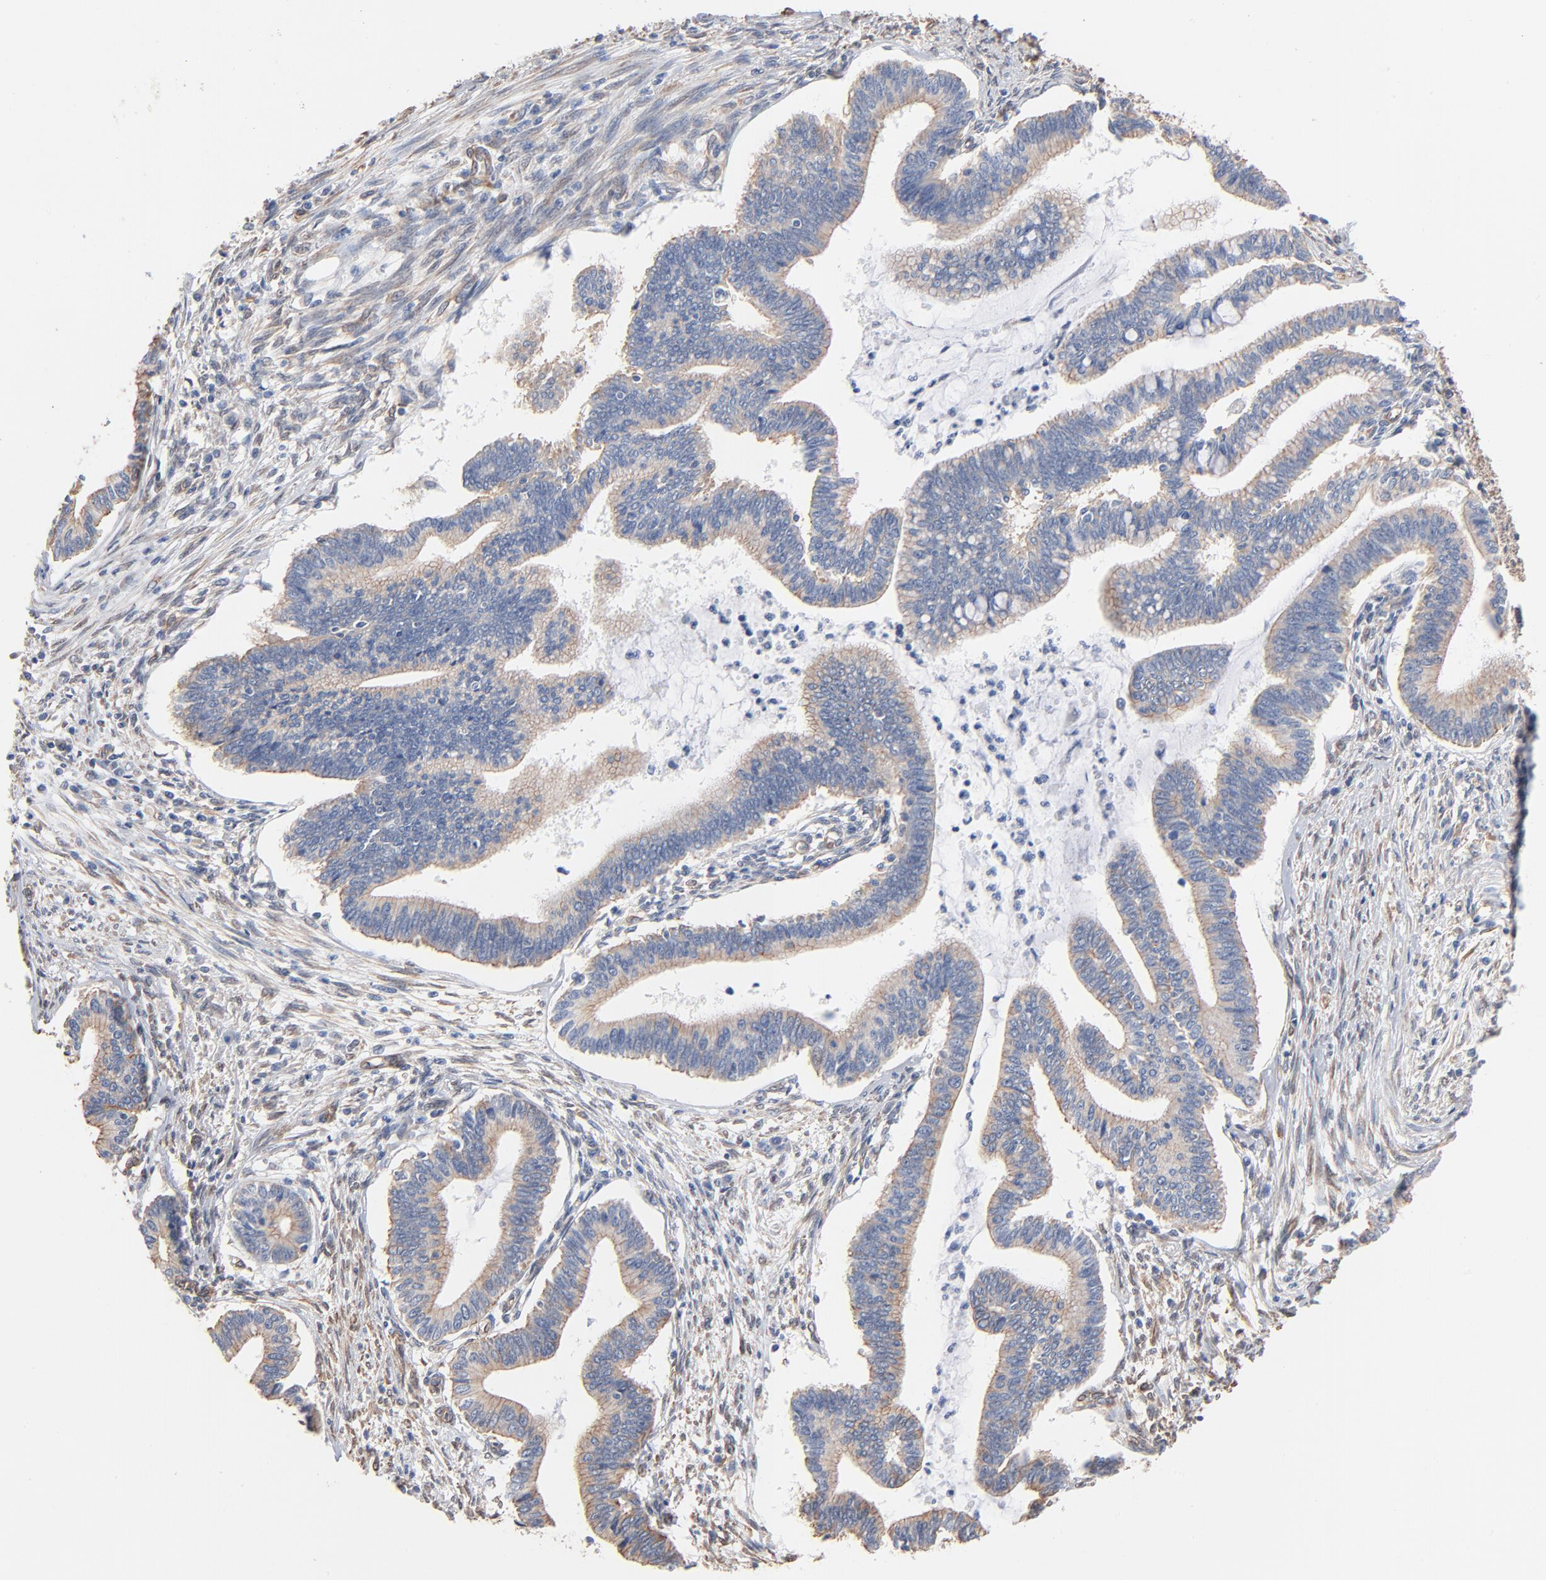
{"staining": {"intensity": "weak", "quantity": ">75%", "location": "cytoplasmic/membranous"}, "tissue": "cervical cancer", "cell_type": "Tumor cells", "image_type": "cancer", "snomed": [{"axis": "morphology", "description": "Adenocarcinoma, NOS"}, {"axis": "topography", "description": "Cervix"}], "caption": "Immunohistochemical staining of human cervical adenocarcinoma exhibits low levels of weak cytoplasmic/membranous protein positivity in about >75% of tumor cells.", "gene": "ABCD4", "patient": {"sex": "female", "age": 36}}